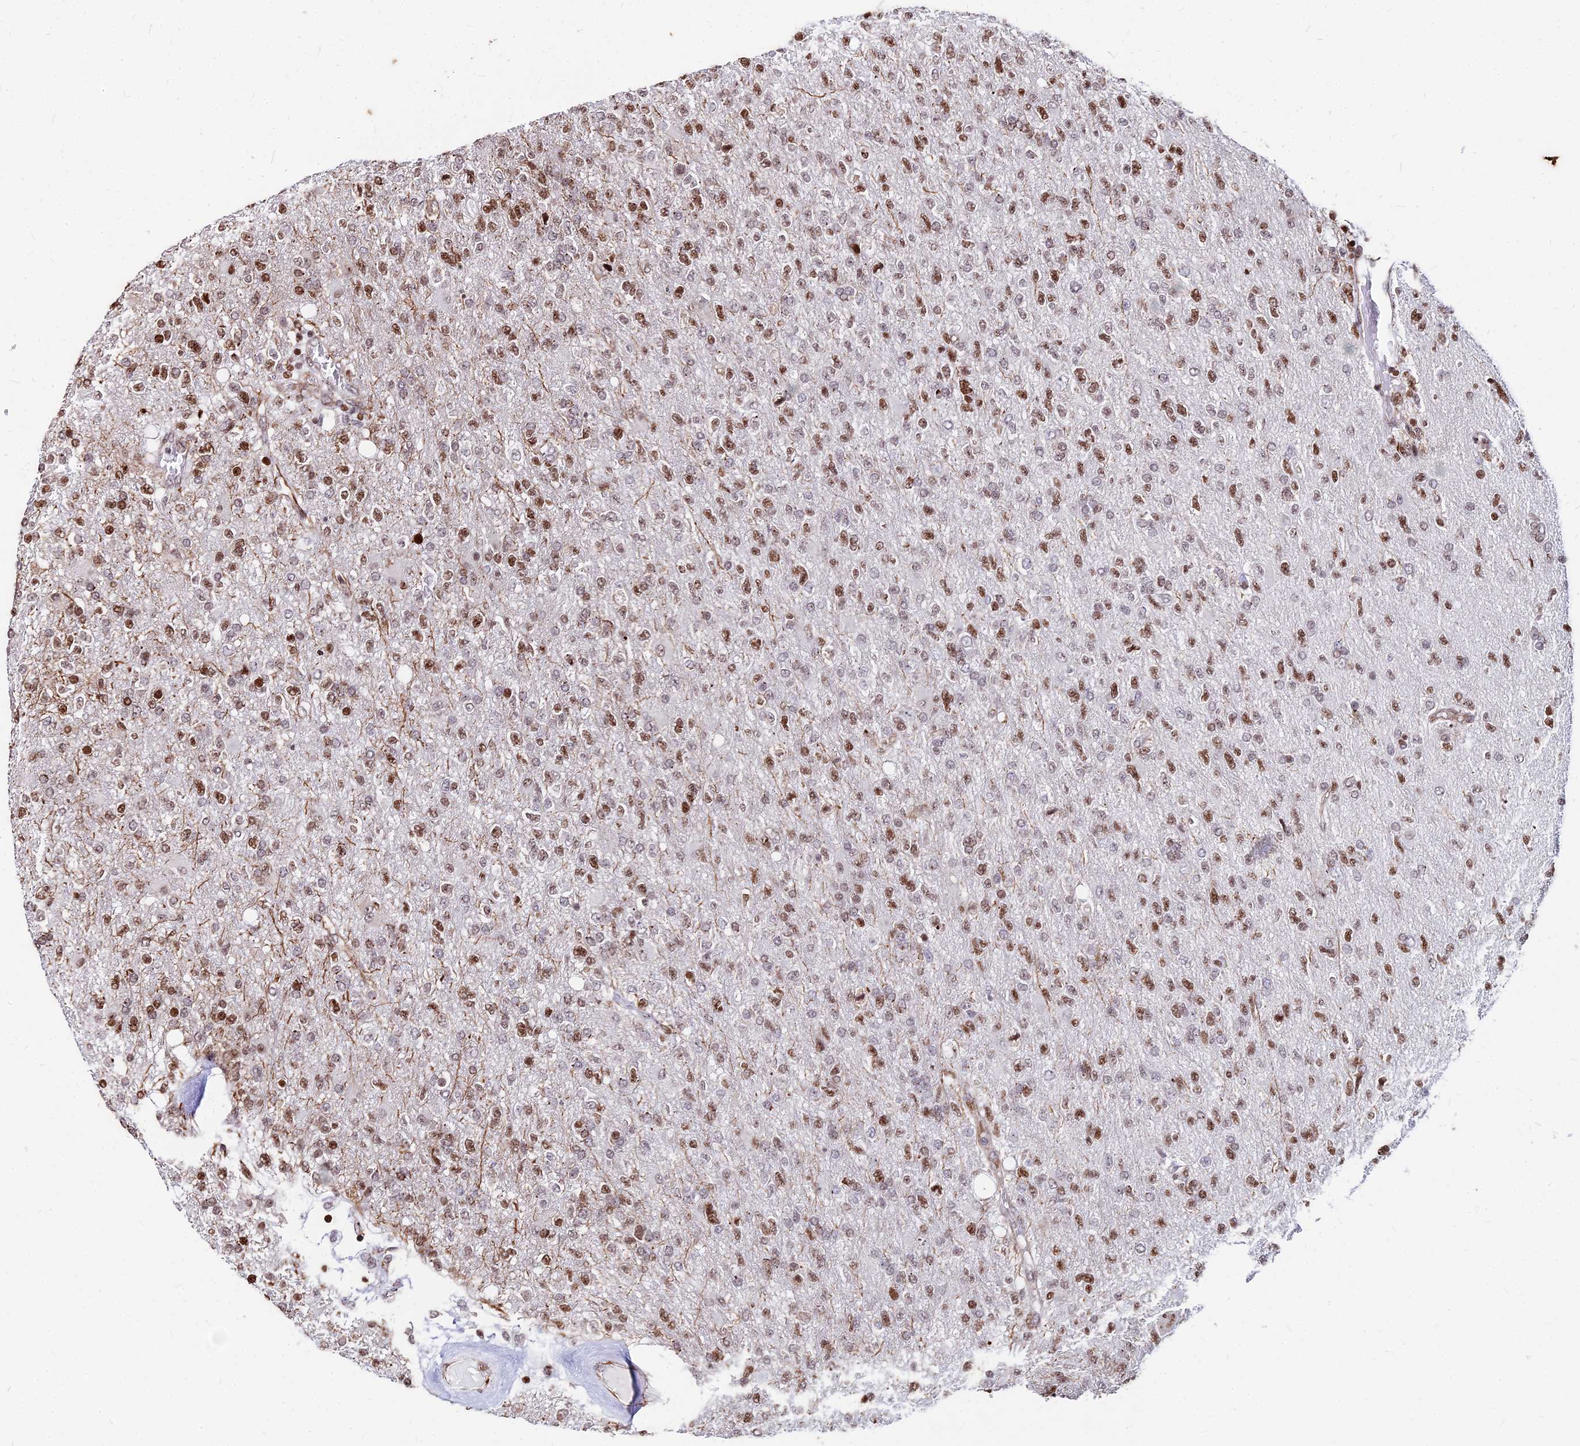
{"staining": {"intensity": "moderate", "quantity": "25%-75%", "location": "nuclear"}, "tissue": "glioma", "cell_type": "Tumor cells", "image_type": "cancer", "snomed": [{"axis": "morphology", "description": "Glioma, malignant, High grade"}, {"axis": "topography", "description": "Brain"}], "caption": "Human high-grade glioma (malignant) stained for a protein (brown) exhibits moderate nuclear positive expression in approximately 25%-75% of tumor cells.", "gene": "NYAP2", "patient": {"sex": "male", "age": 56}}